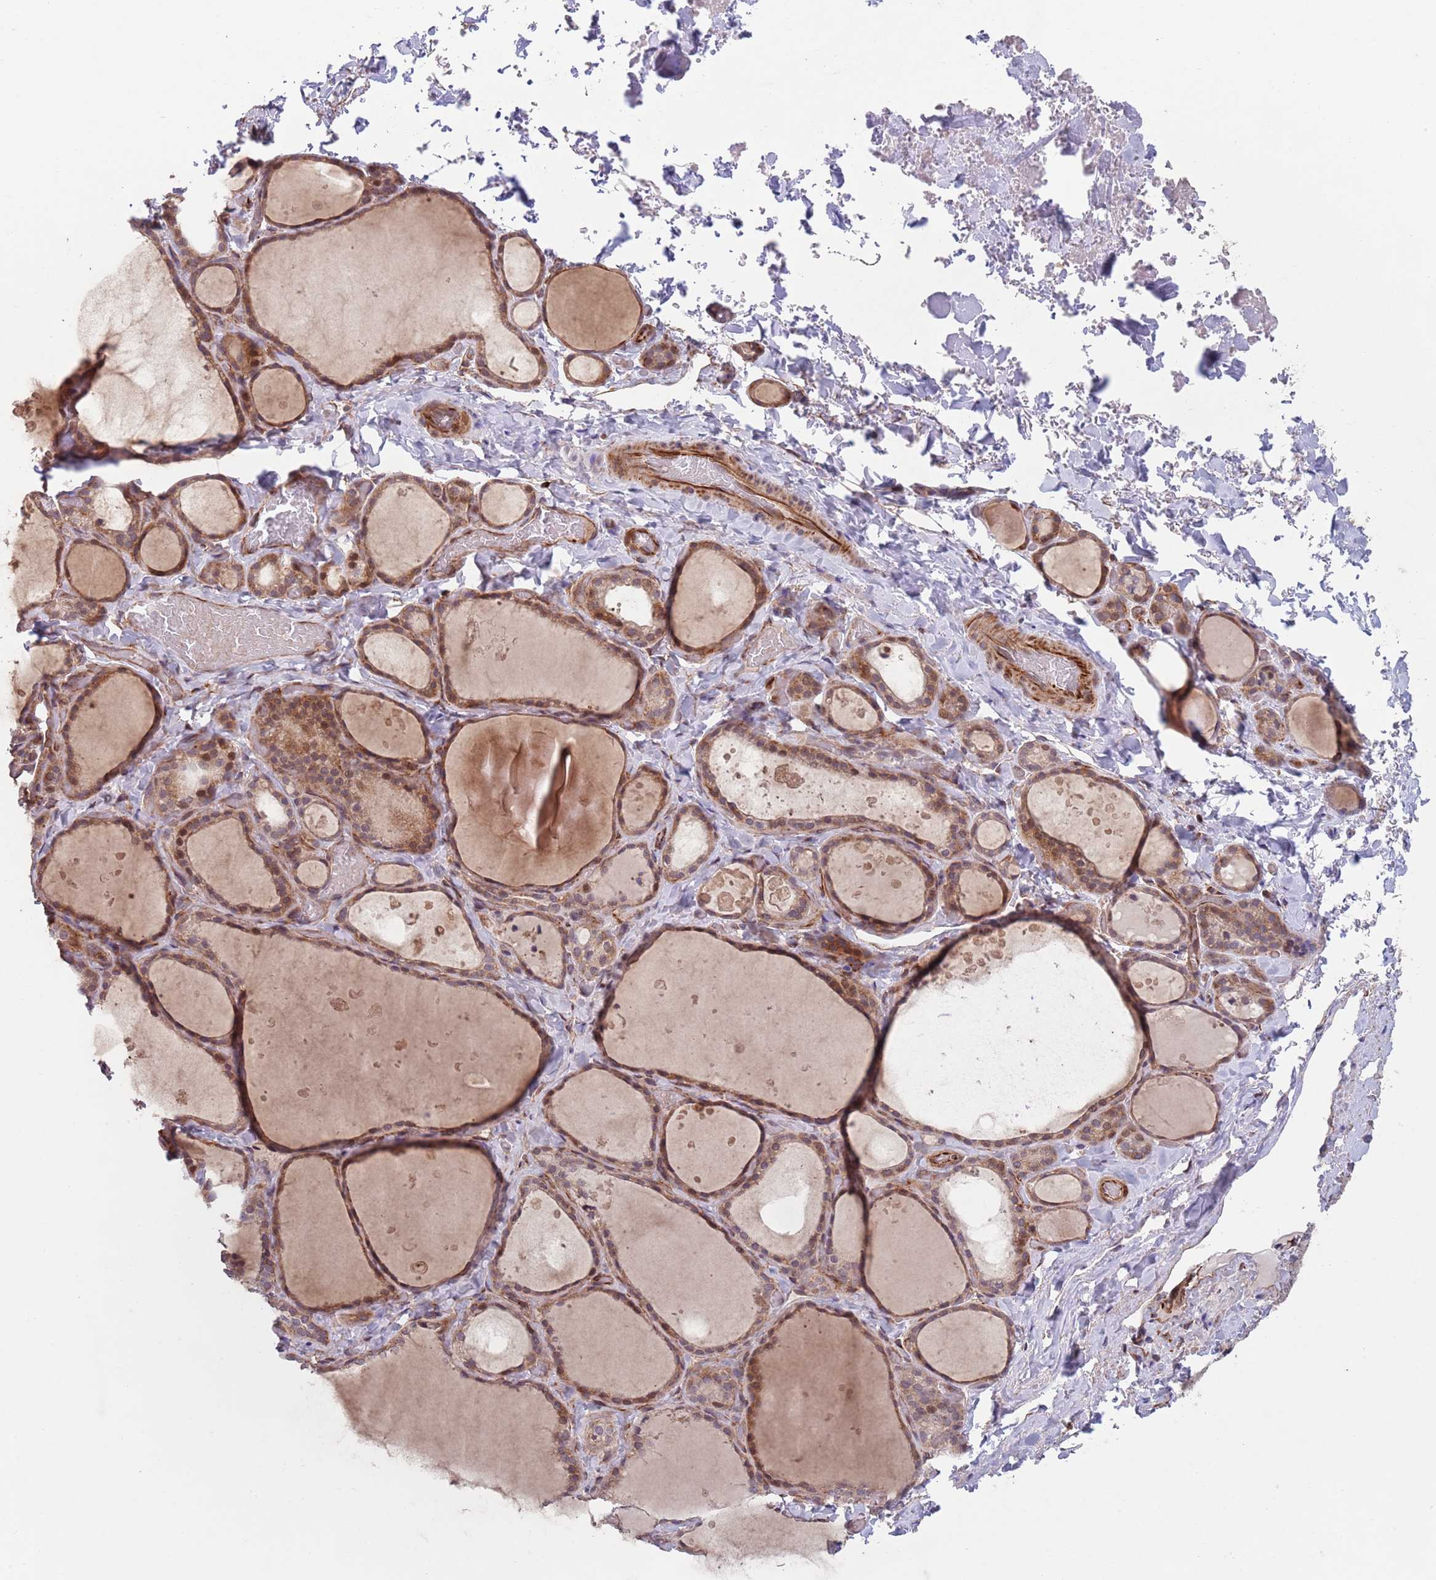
{"staining": {"intensity": "moderate", "quantity": ">75%", "location": "cytoplasmic/membranous,nuclear"}, "tissue": "thyroid gland", "cell_type": "Glandular cells", "image_type": "normal", "snomed": [{"axis": "morphology", "description": "Normal tissue, NOS"}, {"axis": "topography", "description": "Thyroid gland"}], "caption": "The photomicrograph displays staining of unremarkable thyroid gland, revealing moderate cytoplasmic/membranous,nuclear protein staining (brown color) within glandular cells.", "gene": "CHD9", "patient": {"sex": "female", "age": 44}}